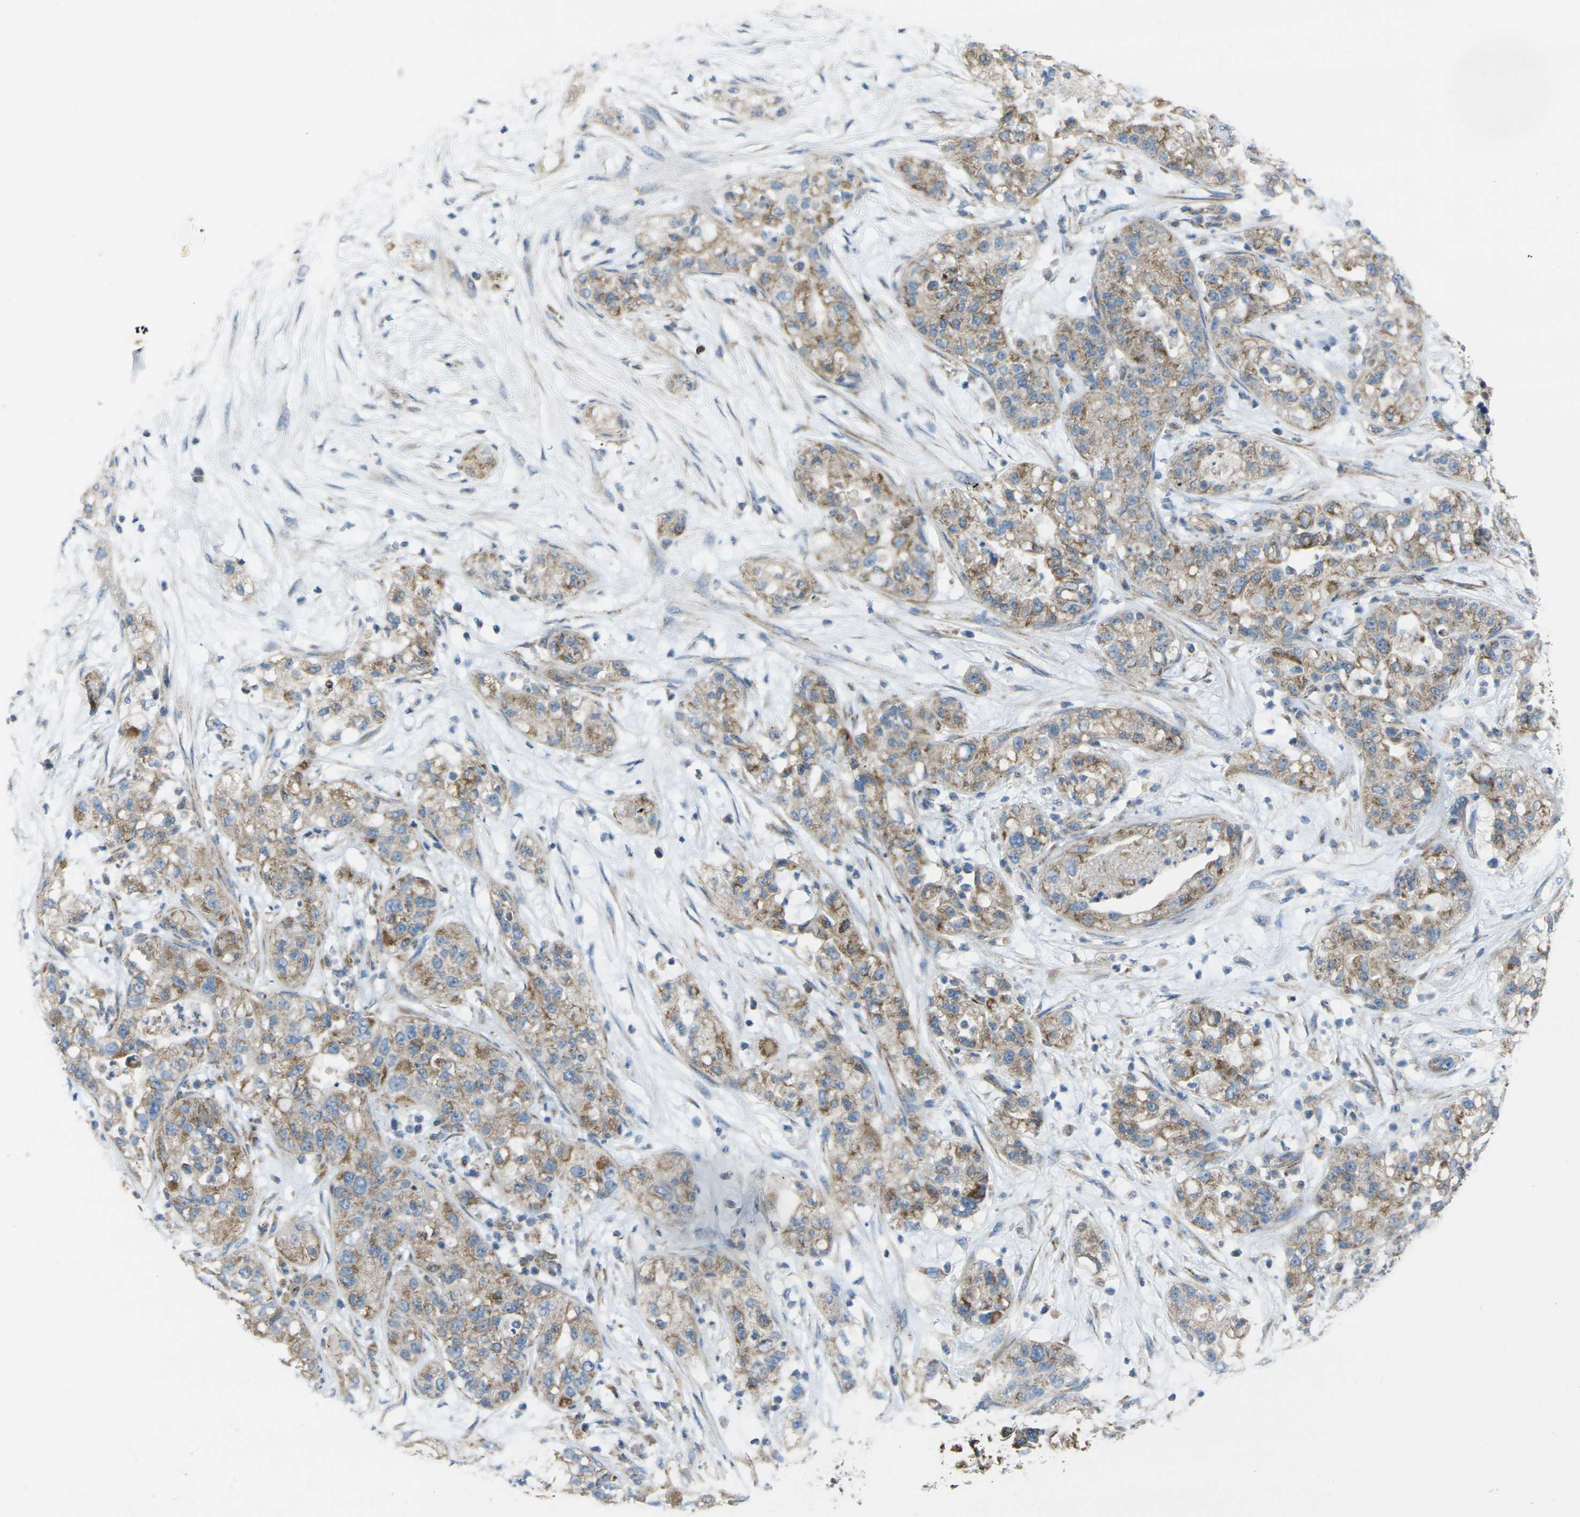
{"staining": {"intensity": "moderate", "quantity": "25%-75%", "location": "cytoplasmic/membranous"}, "tissue": "pancreatic cancer", "cell_type": "Tumor cells", "image_type": "cancer", "snomed": [{"axis": "morphology", "description": "Adenocarcinoma, NOS"}, {"axis": "topography", "description": "Pancreas"}], "caption": "Moderate cytoplasmic/membranous expression is present in about 25%-75% of tumor cells in pancreatic cancer (adenocarcinoma). (IHC, brightfield microscopy, high magnification).", "gene": "TMEM120B", "patient": {"sex": "female", "age": 78}}